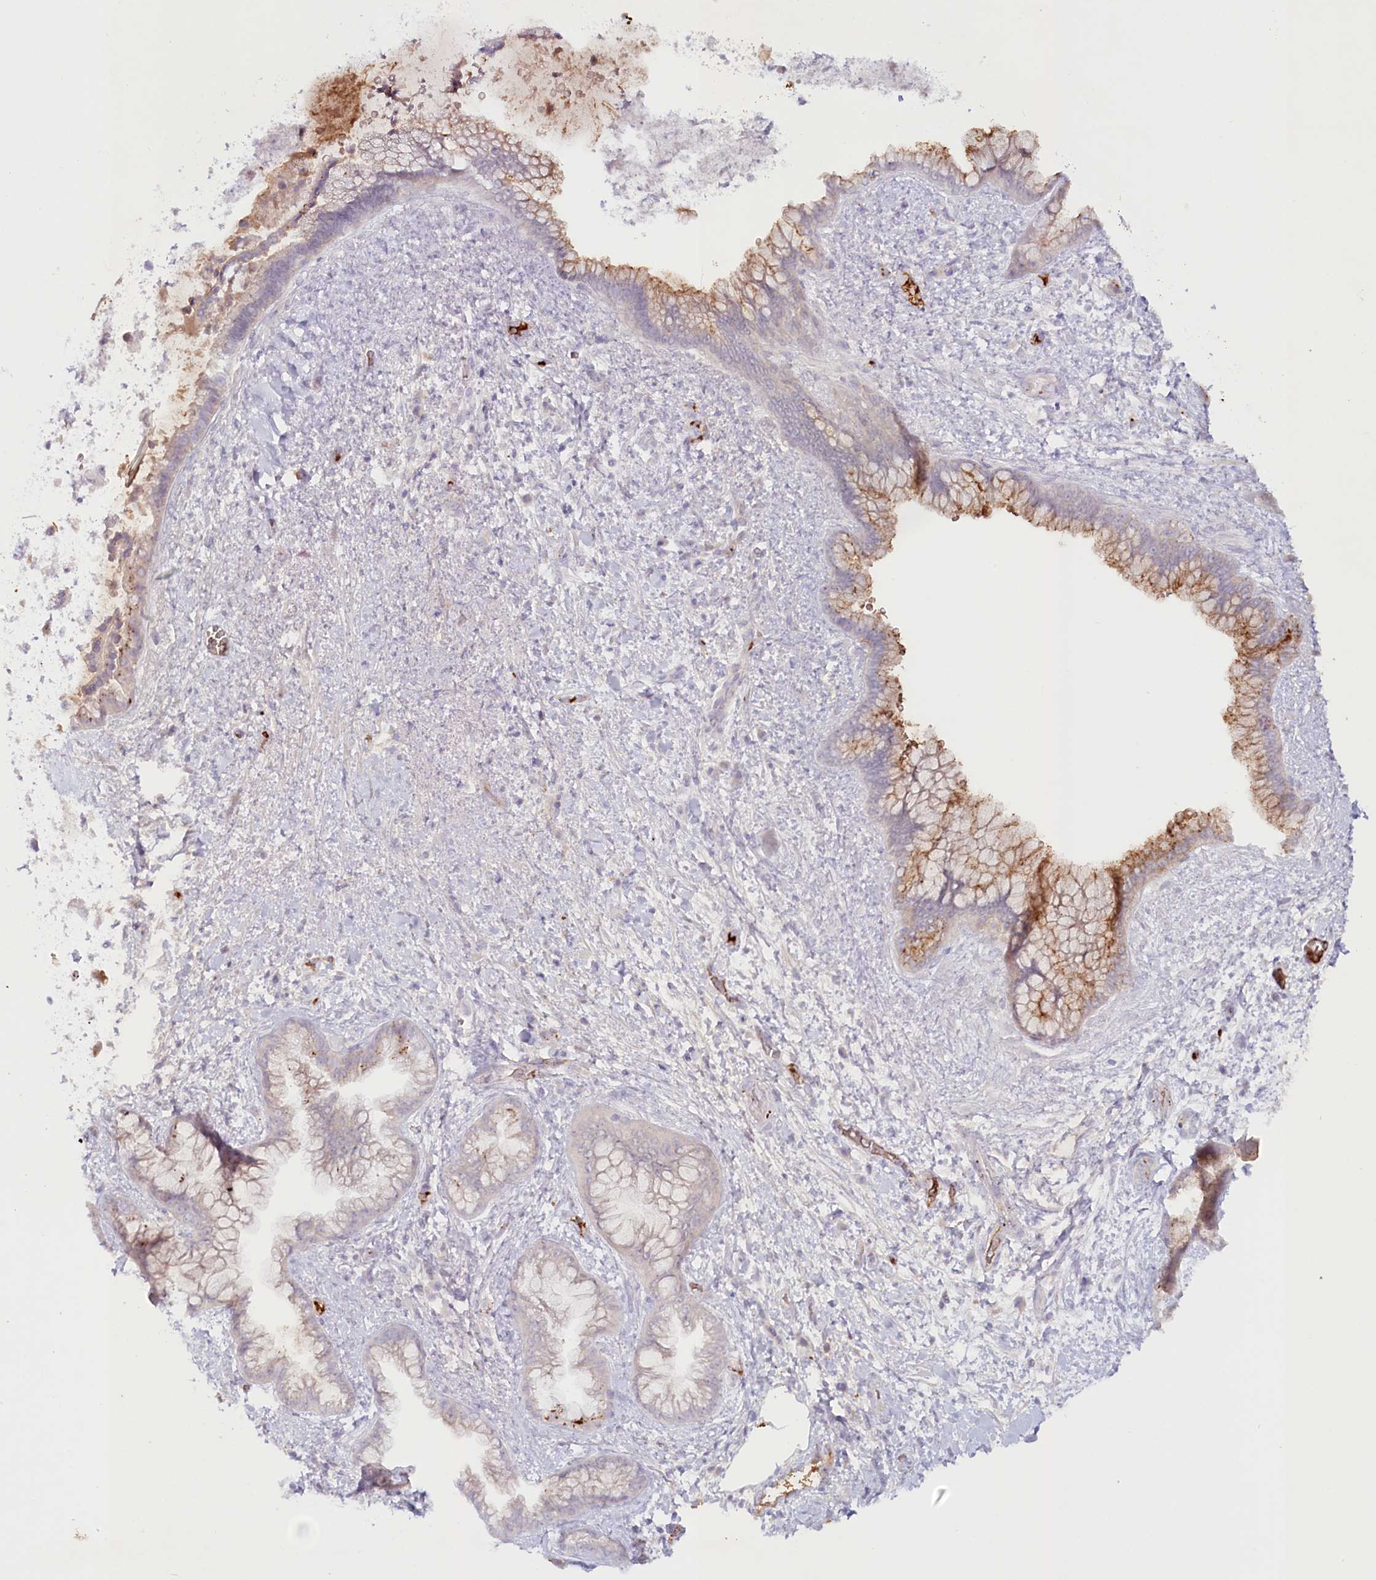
{"staining": {"intensity": "moderate", "quantity": "<25%", "location": "cytoplasmic/membranous"}, "tissue": "pancreatic cancer", "cell_type": "Tumor cells", "image_type": "cancer", "snomed": [{"axis": "morphology", "description": "Adenocarcinoma, NOS"}, {"axis": "topography", "description": "Pancreas"}], "caption": "A photomicrograph showing moderate cytoplasmic/membranous staining in approximately <25% of tumor cells in adenocarcinoma (pancreatic), as visualized by brown immunohistochemical staining.", "gene": "PSAPL1", "patient": {"sex": "female", "age": 78}}